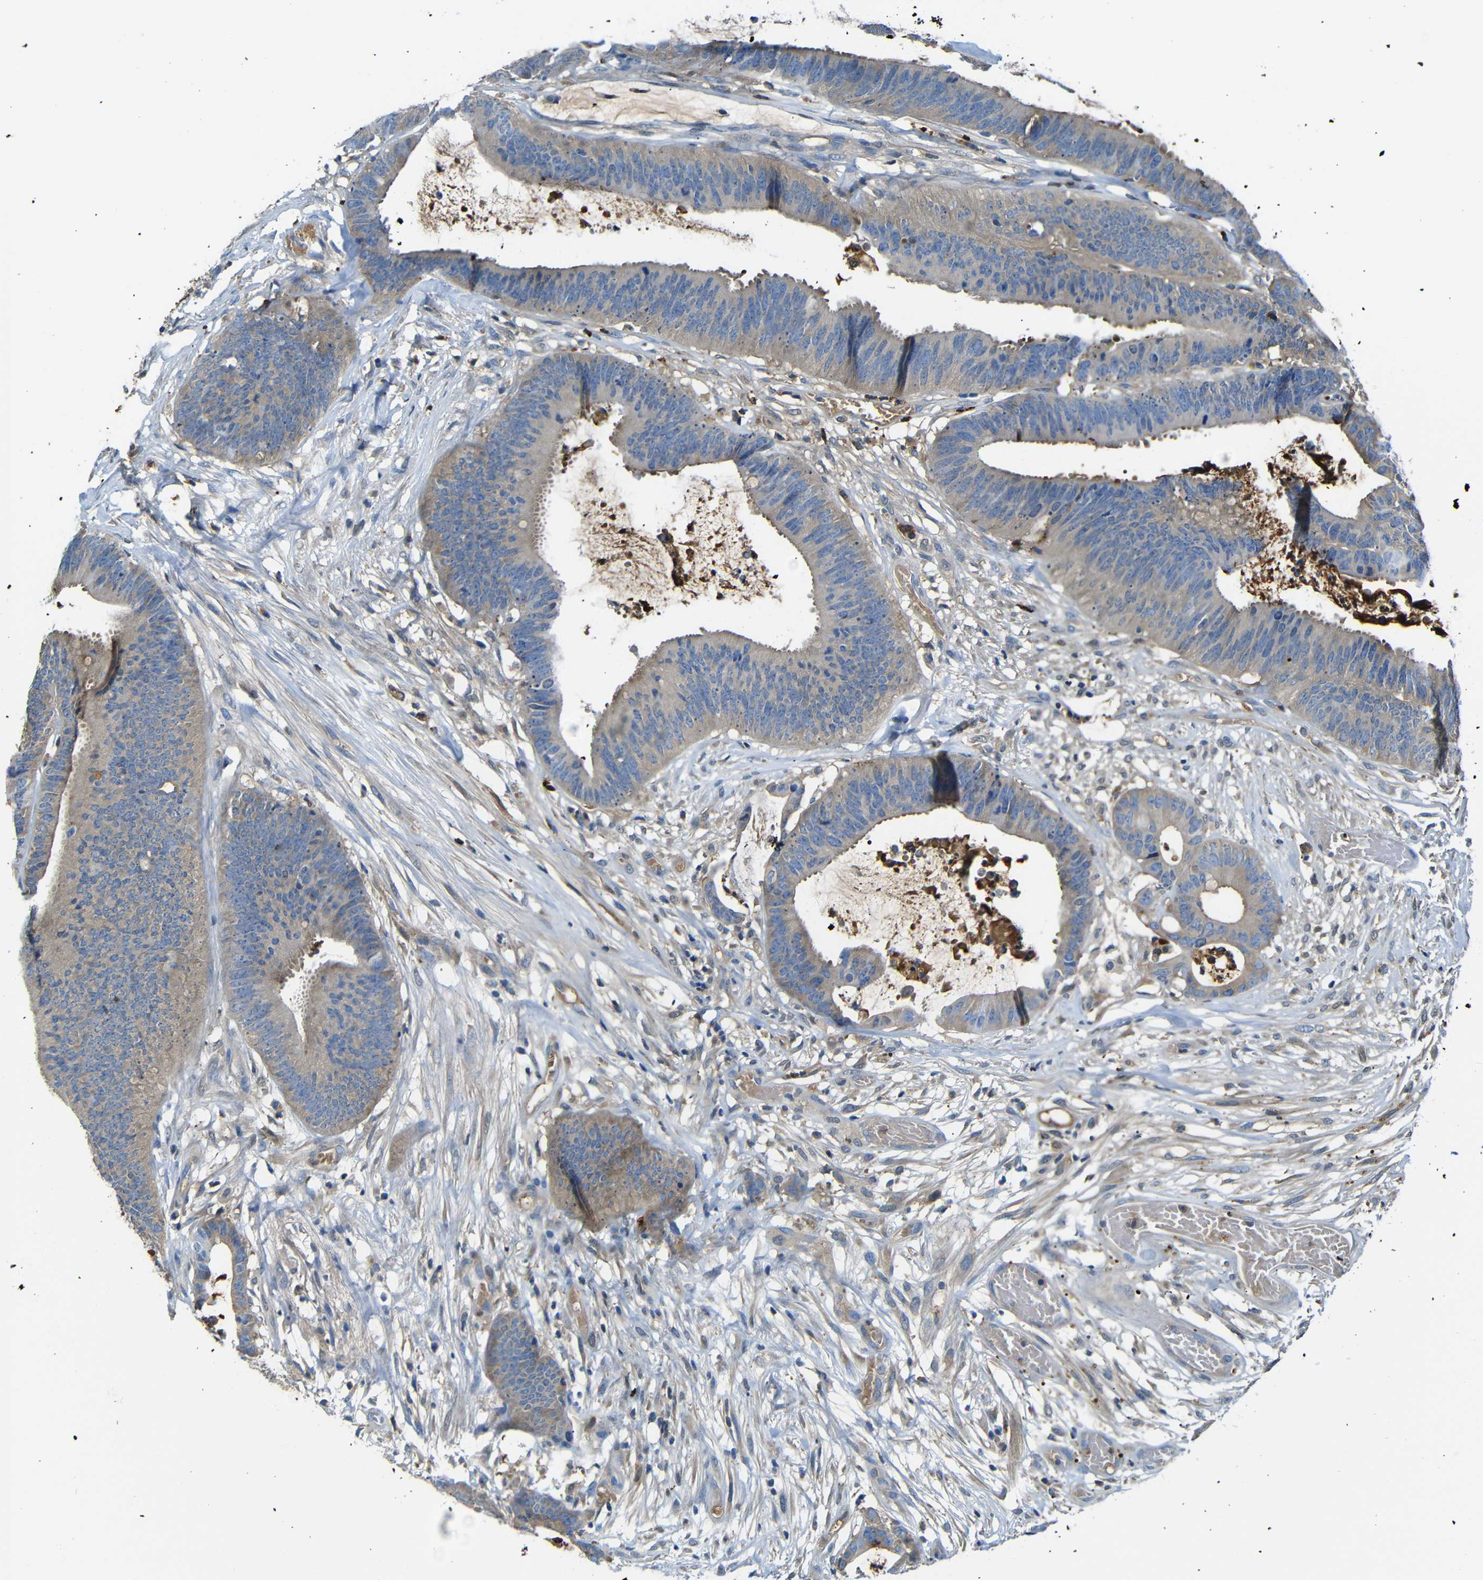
{"staining": {"intensity": "weak", "quantity": ">75%", "location": "cytoplasmic/membranous"}, "tissue": "colorectal cancer", "cell_type": "Tumor cells", "image_type": "cancer", "snomed": [{"axis": "morphology", "description": "Adenocarcinoma, NOS"}, {"axis": "topography", "description": "Rectum"}], "caption": "Protein staining of colorectal cancer (adenocarcinoma) tissue shows weak cytoplasmic/membranous staining in approximately >75% of tumor cells.", "gene": "SERPINA1", "patient": {"sex": "female", "age": 66}}